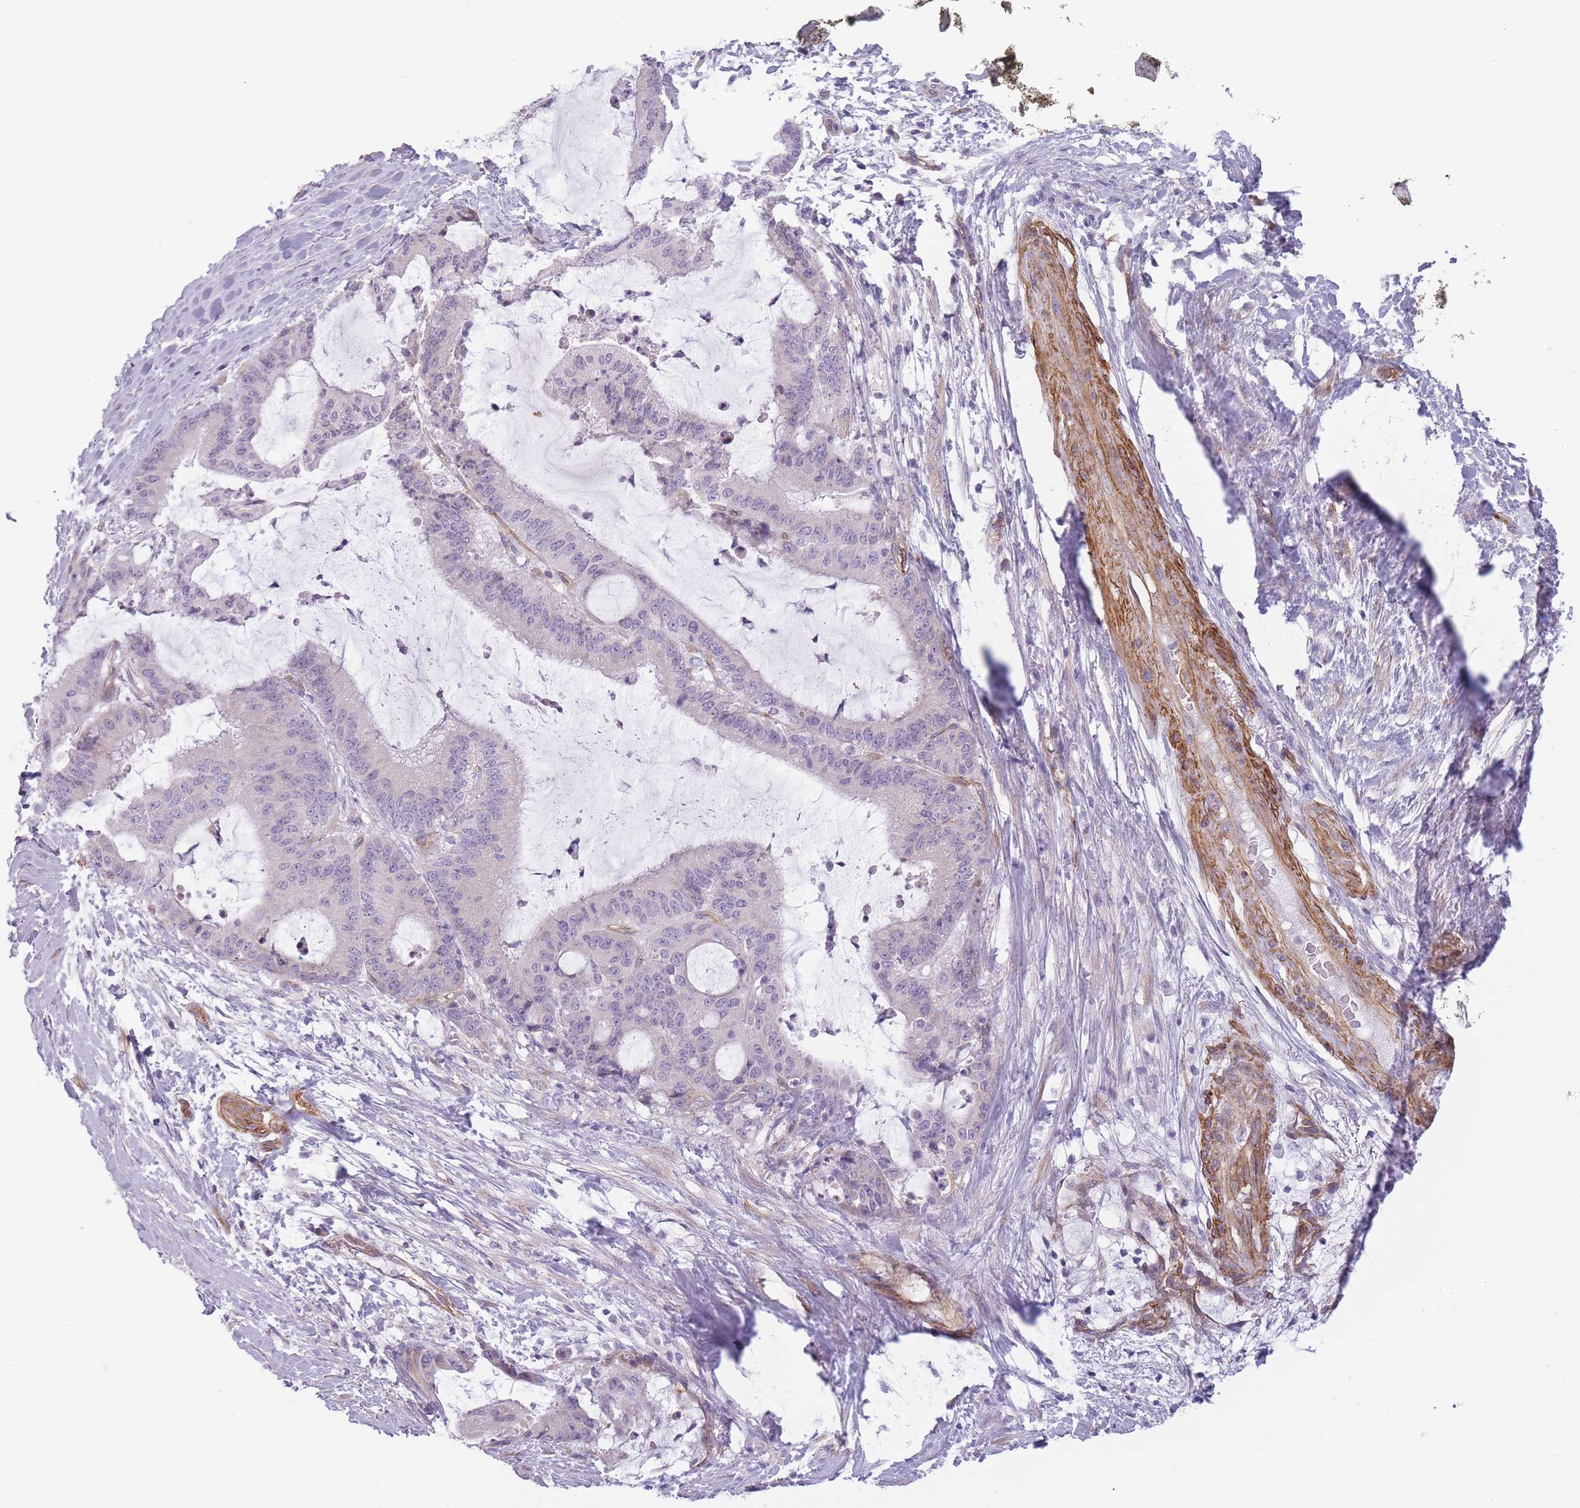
{"staining": {"intensity": "negative", "quantity": "none", "location": "none"}, "tissue": "liver cancer", "cell_type": "Tumor cells", "image_type": "cancer", "snomed": [{"axis": "morphology", "description": "Normal tissue, NOS"}, {"axis": "morphology", "description": "Cholangiocarcinoma"}, {"axis": "topography", "description": "Liver"}, {"axis": "topography", "description": "Peripheral nerve tissue"}], "caption": "A high-resolution photomicrograph shows immunohistochemistry staining of liver cholangiocarcinoma, which displays no significant staining in tumor cells. (Stains: DAB immunohistochemistry with hematoxylin counter stain, Microscopy: brightfield microscopy at high magnification).", "gene": "OR6B3", "patient": {"sex": "female", "age": 73}}